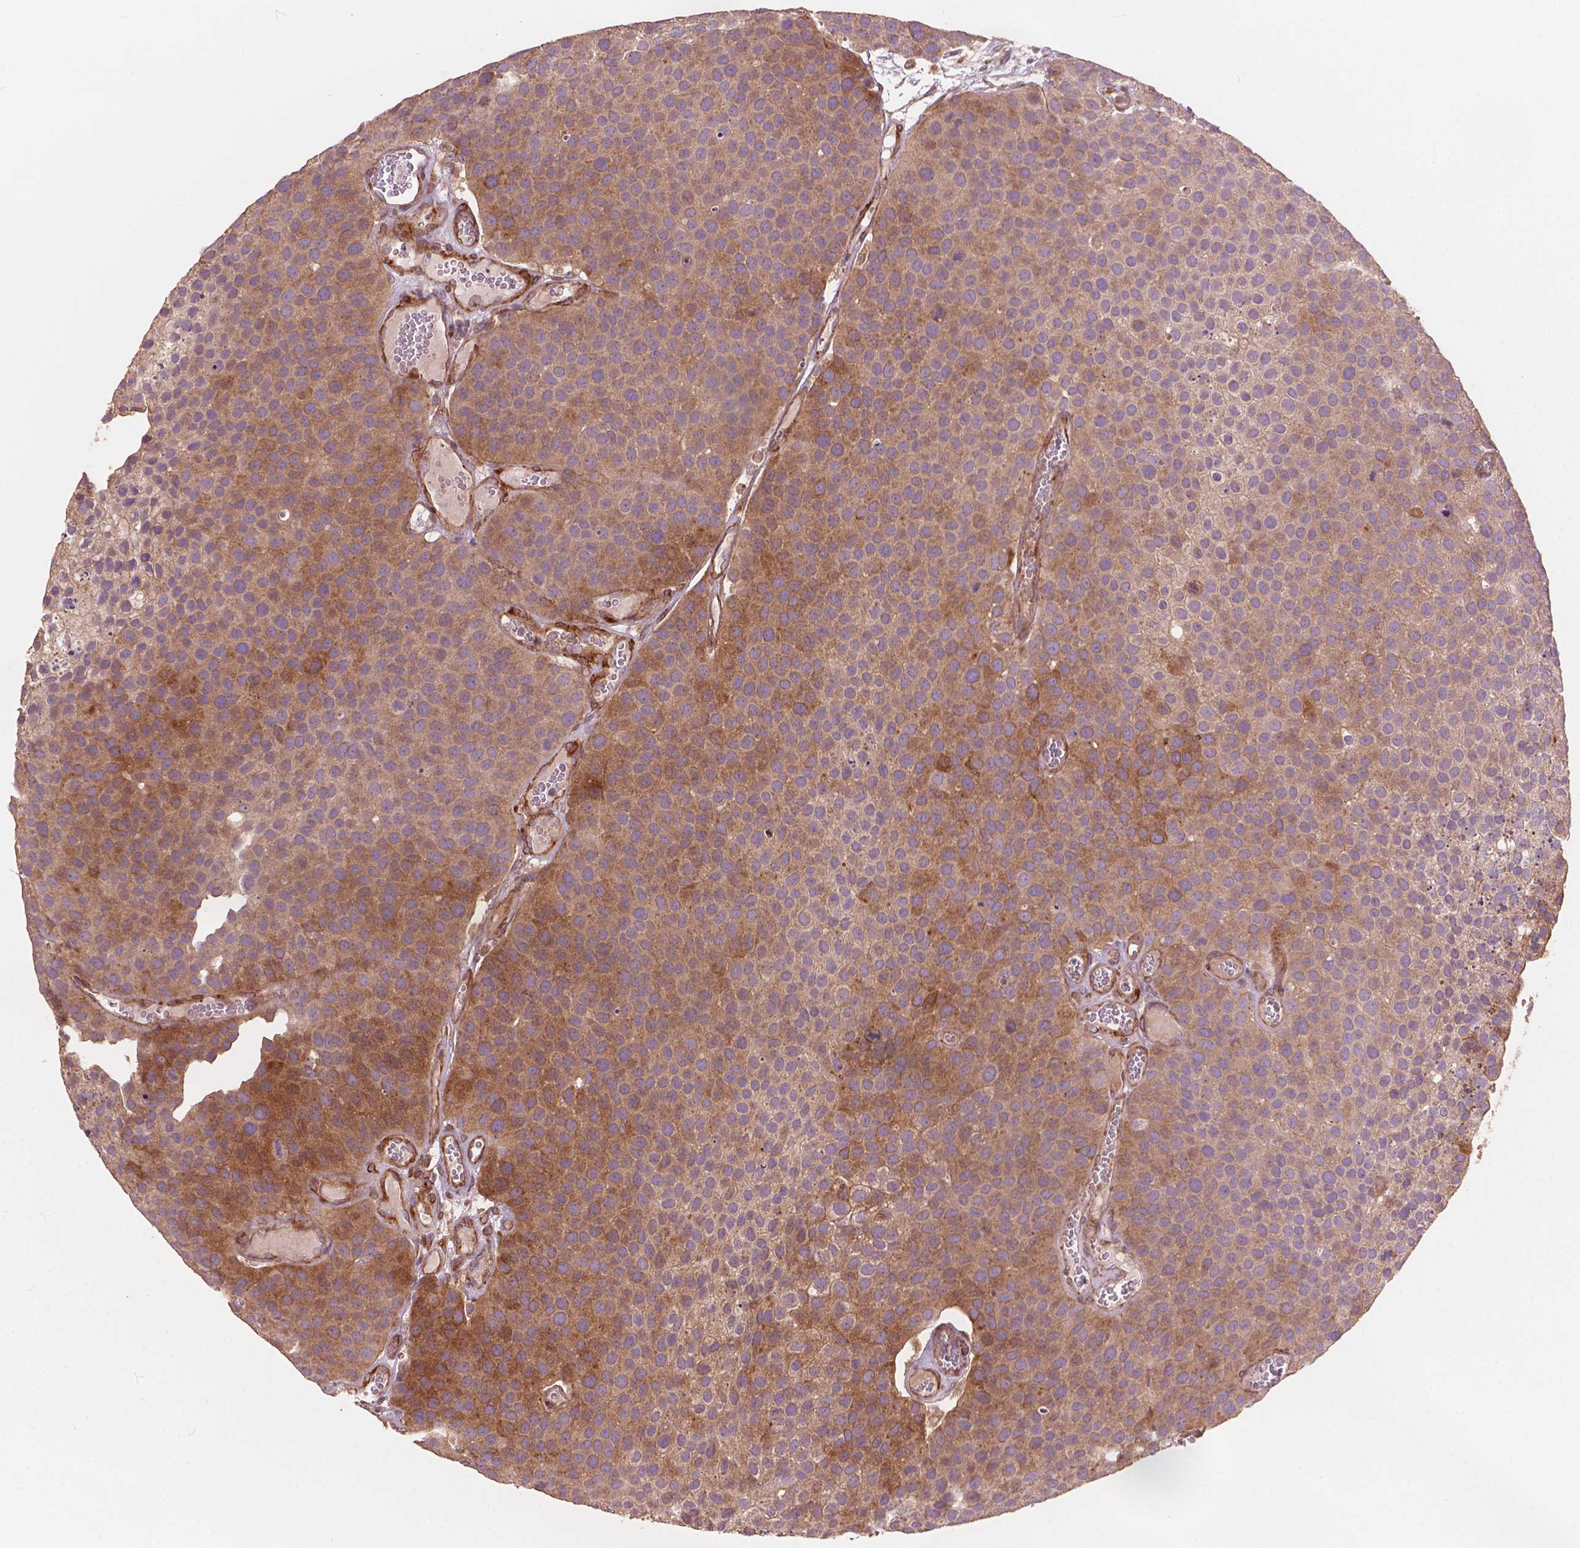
{"staining": {"intensity": "moderate", "quantity": "25%-75%", "location": "cytoplasmic/membranous"}, "tissue": "urothelial cancer", "cell_type": "Tumor cells", "image_type": "cancer", "snomed": [{"axis": "morphology", "description": "Urothelial carcinoma, Low grade"}, {"axis": "topography", "description": "Urinary bladder"}], "caption": "IHC of urothelial carcinoma (low-grade) demonstrates medium levels of moderate cytoplasmic/membranous positivity in about 25%-75% of tumor cells. (DAB (3,3'-diaminobenzidine) = brown stain, brightfield microscopy at high magnification).", "gene": "FNIP1", "patient": {"sex": "female", "age": 69}}